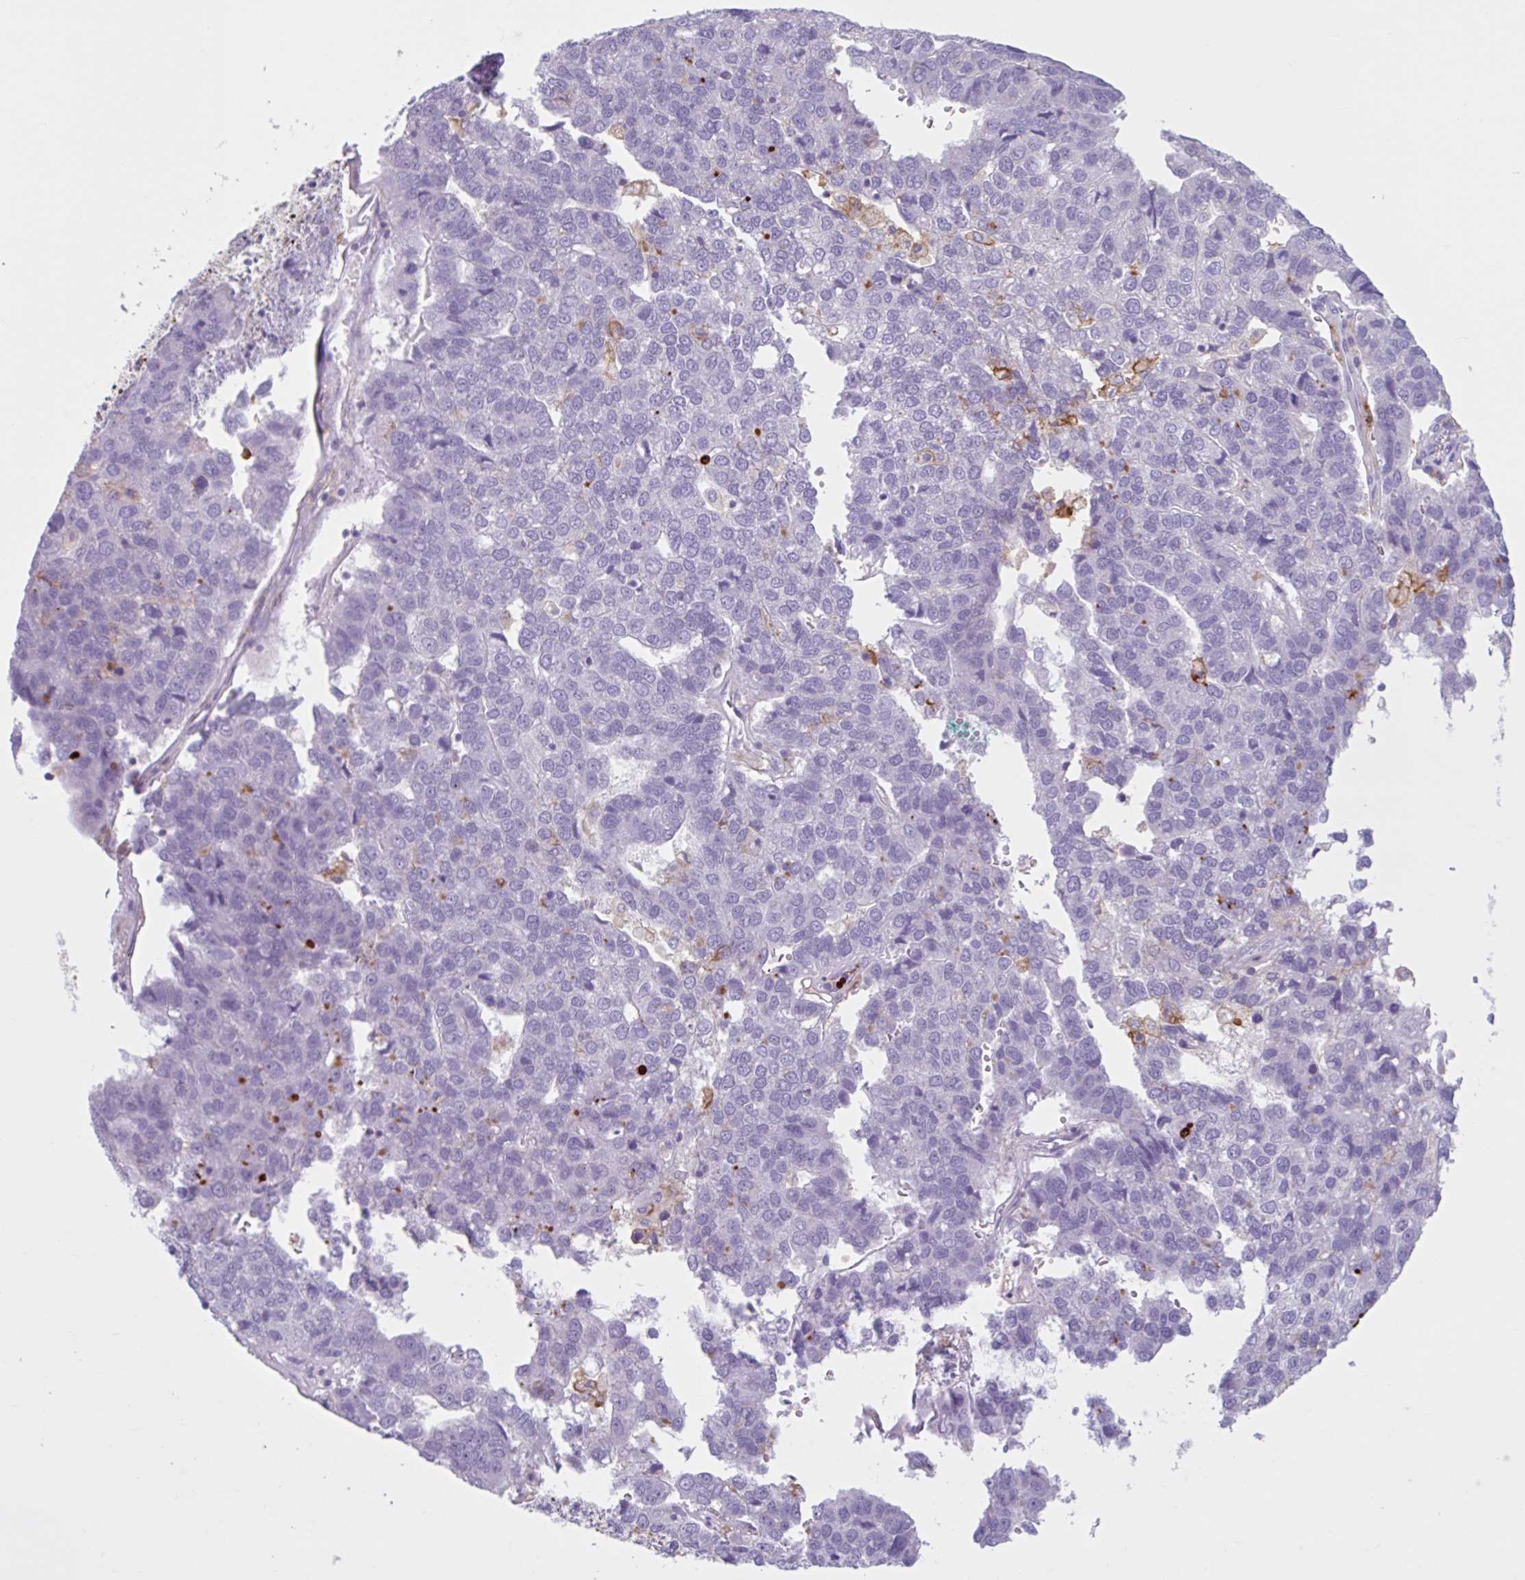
{"staining": {"intensity": "negative", "quantity": "none", "location": "none"}, "tissue": "pancreatic cancer", "cell_type": "Tumor cells", "image_type": "cancer", "snomed": [{"axis": "morphology", "description": "Adenocarcinoma, NOS"}, {"axis": "topography", "description": "Pancreas"}], "caption": "This histopathology image is of pancreatic cancer (adenocarcinoma) stained with immunohistochemistry to label a protein in brown with the nuclei are counter-stained blue. There is no staining in tumor cells.", "gene": "CEP120", "patient": {"sex": "female", "age": 61}}